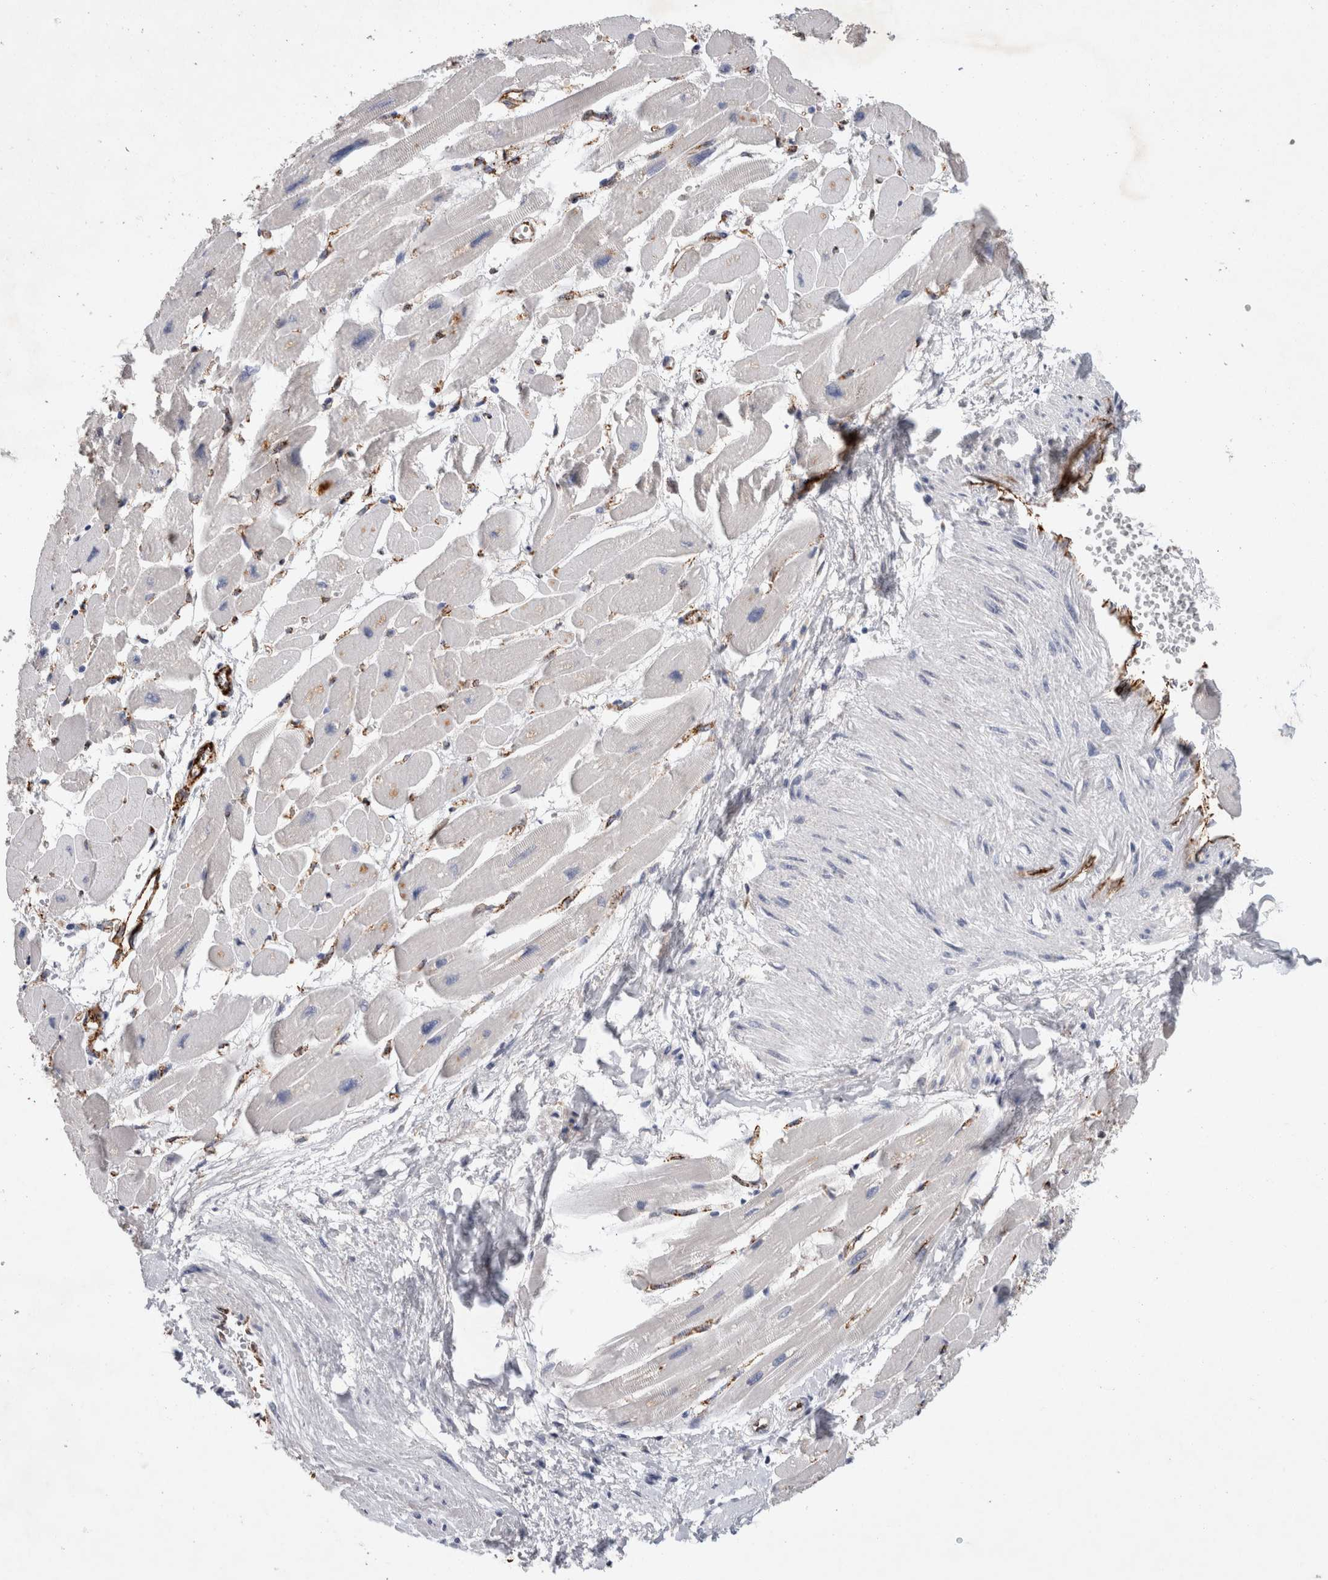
{"staining": {"intensity": "negative", "quantity": "none", "location": "none"}, "tissue": "heart muscle", "cell_type": "Cardiomyocytes", "image_type": "normal", "snomed": [{"axis": "morphology", "description": "Normal tissue, NOS"}, {"axis": "topography", "description": "Heart"}], "caption": "An image of human heart muscle is negative for staining in cardiomyocytes. Brightfield microscopy of immunohistochemistry (IHC) stained with DAB (3,3'-diaminobenzidine) (brown) and hematoxylin (blue), captured at high magnification.", "gene": "IARS2", "patient": {"sex": "female", "age": 54}}